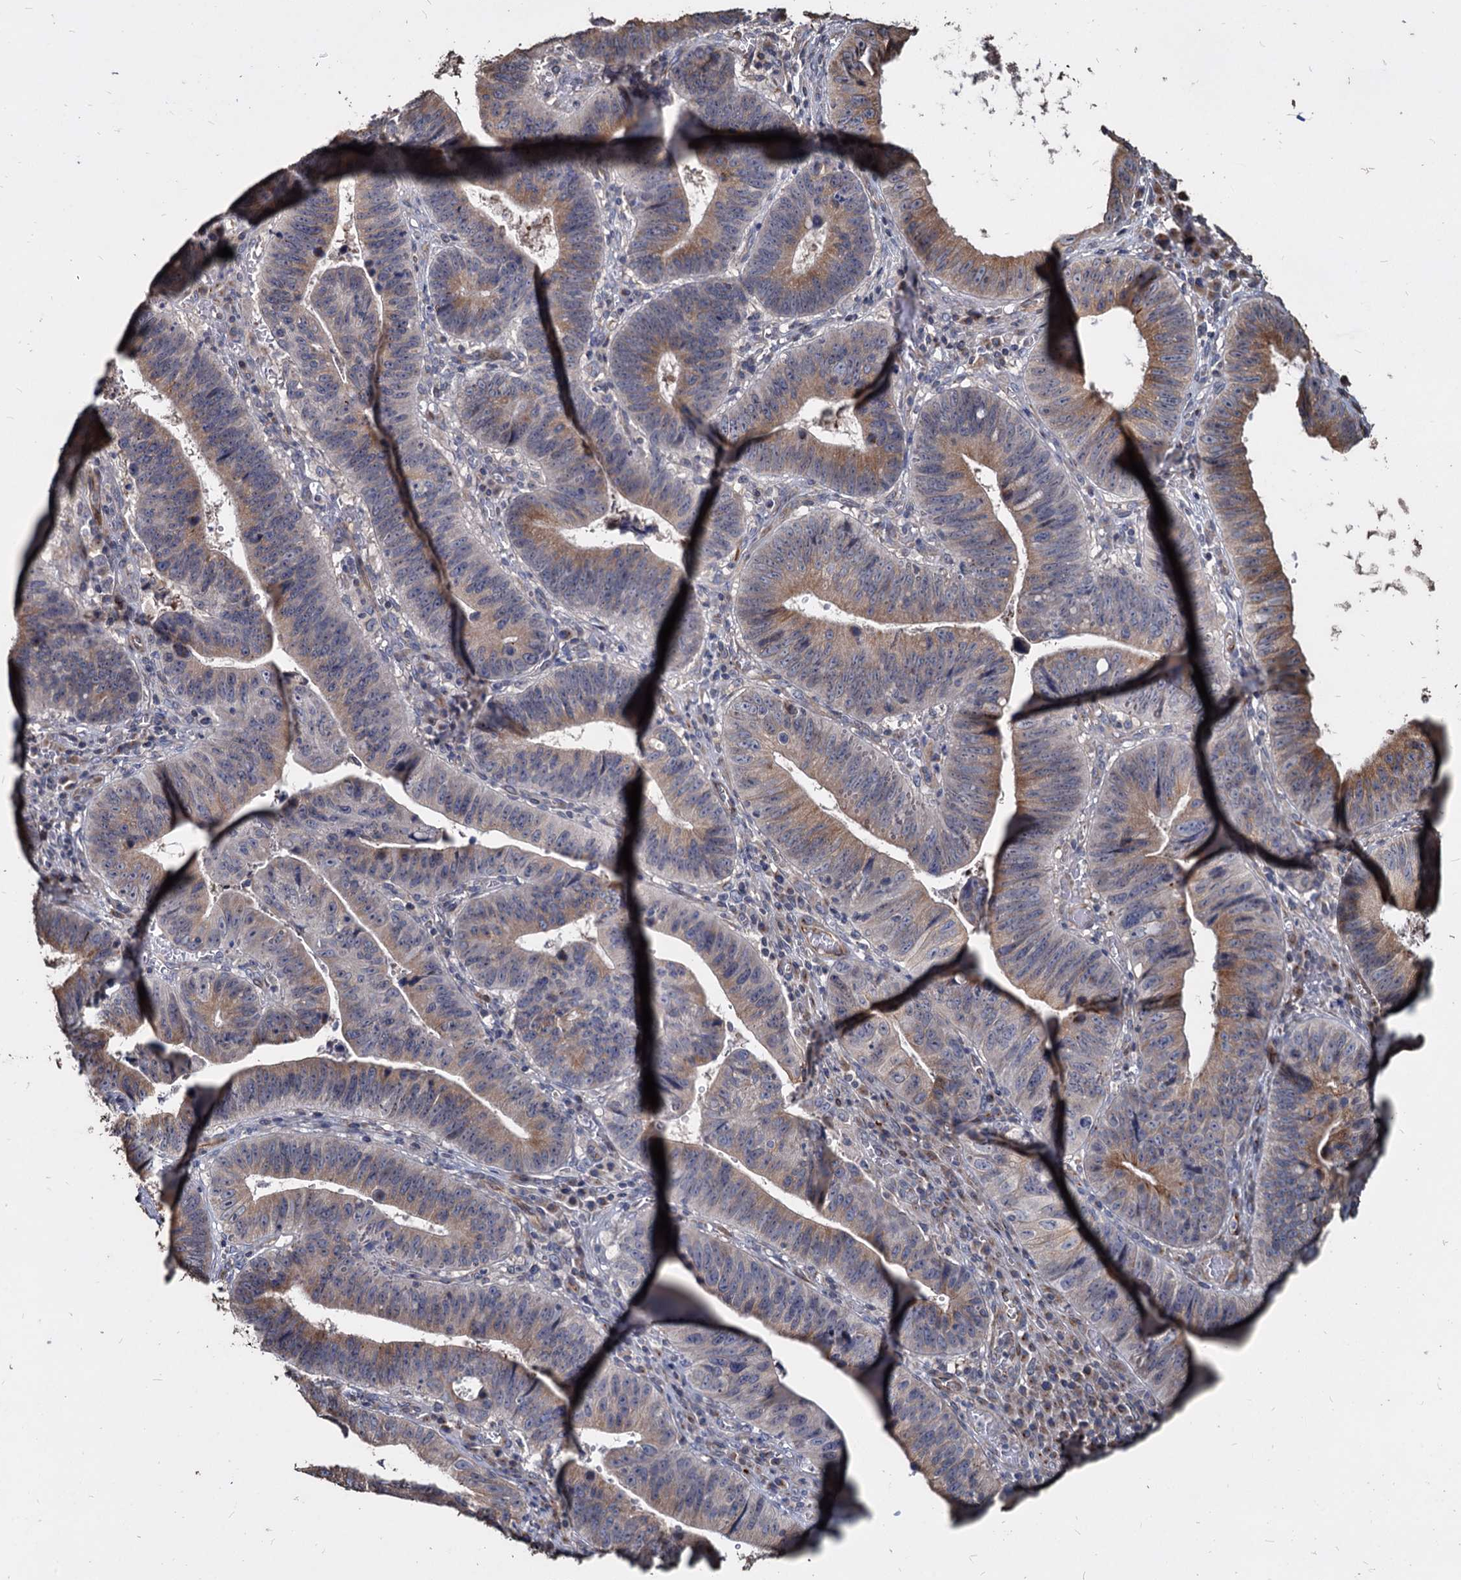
{"staining": {"intensity": "moderate", "quantity": "25%-75%", "location": "cytoplasmic/membranous"}, "tissue": "stomach cancer", "cell_type": "Tumor cells", "image_type": "cancer", "snomed": [{"axis": "morphology", "description": "Adenocarcinoma, NOS"}, {"axis": "topography", "description": "Stomach"}], "caption": "Human adenocarcinoma (stomach) stained with a protein marker exhibits moderate staining in tumor cells.", "gene": "DEPDC4", "patient": {"sex": "male", "age": 59}}